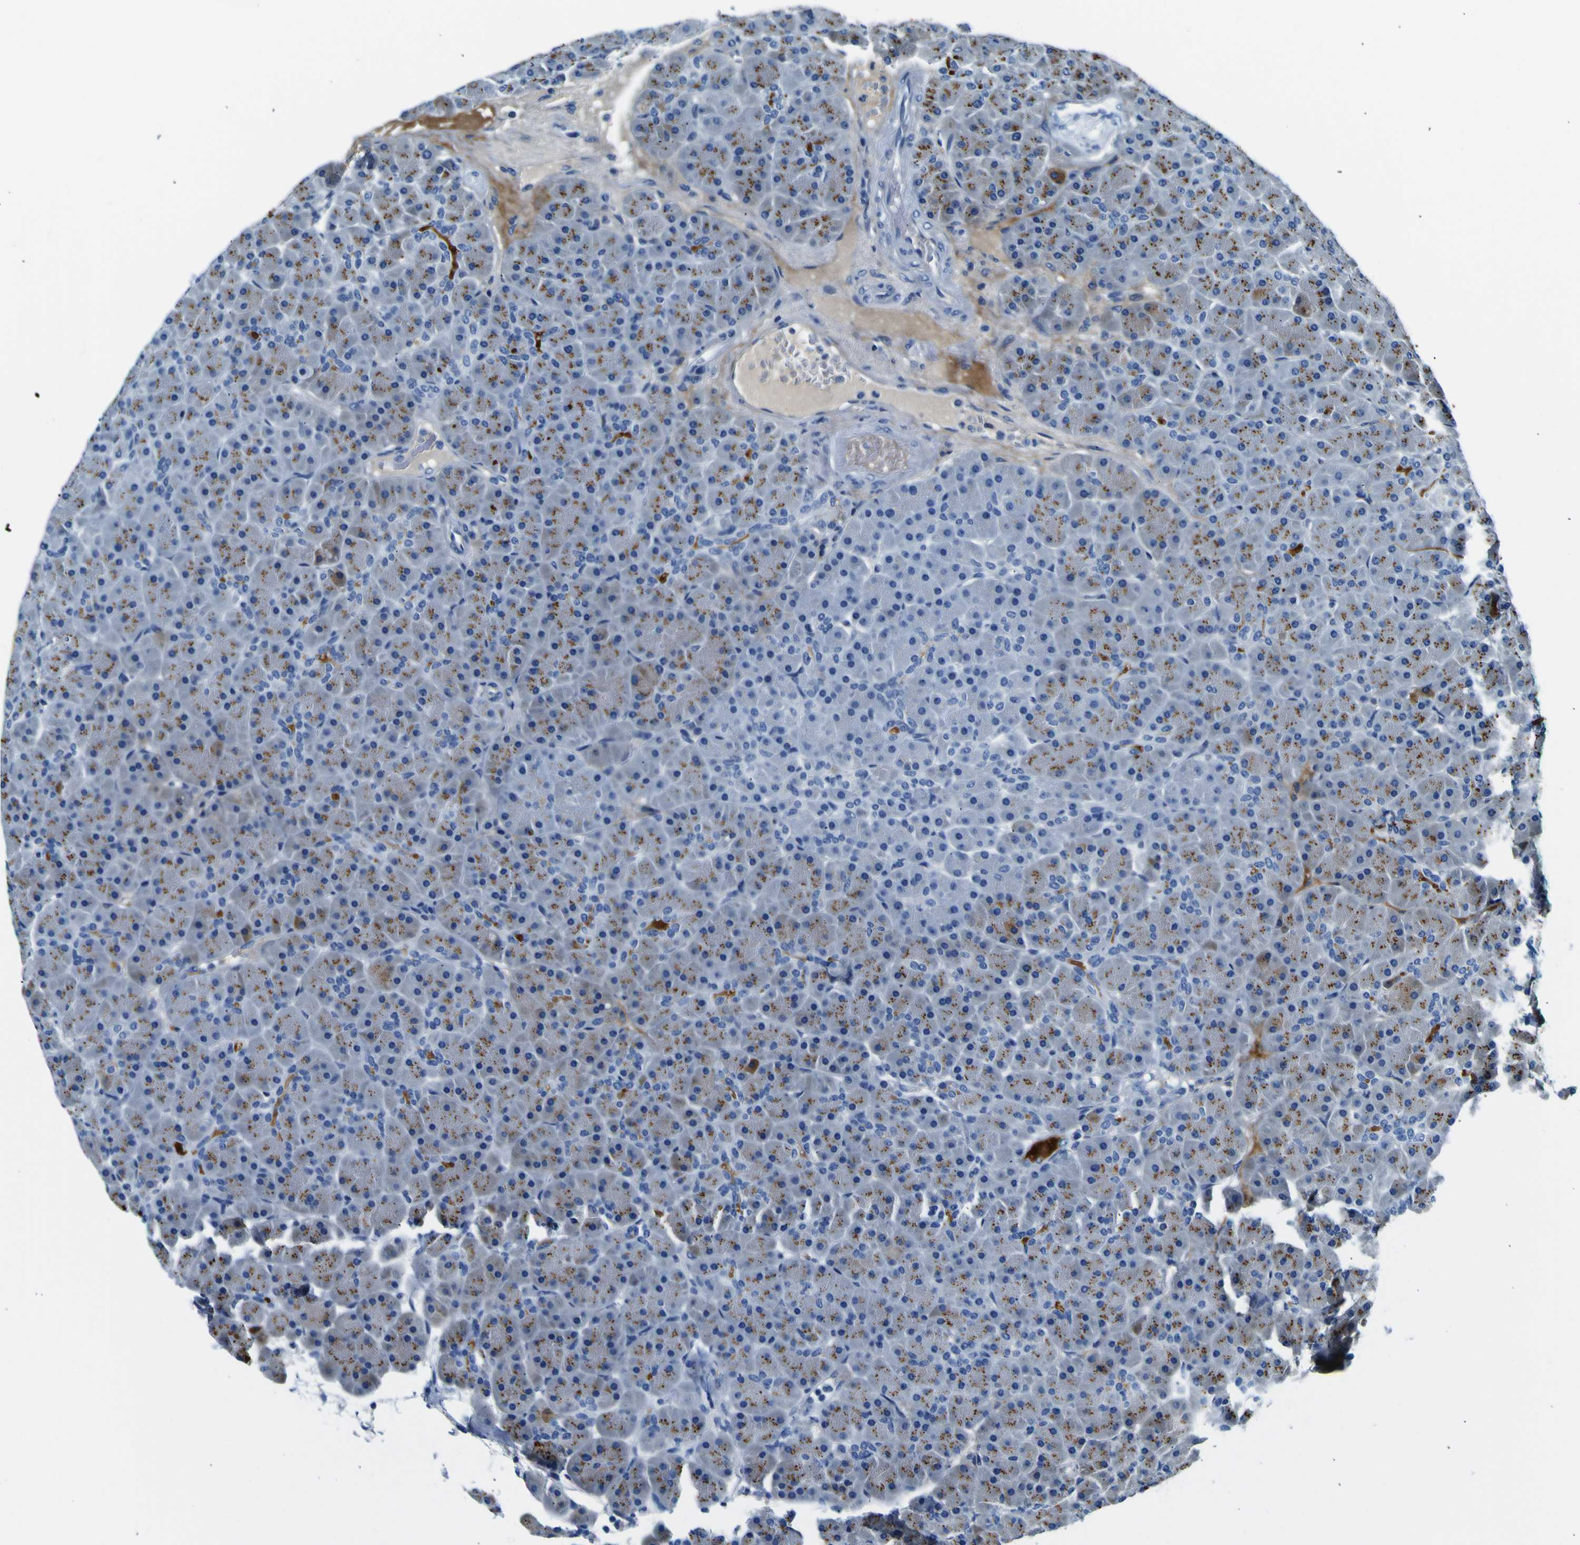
{"staining": {"intensity": "moderate", "quantity": "25%-75%", "location": "cytoplasmic/membranous"}, "tissue": "pancreas", "cell_type": "Exocrine glandular cells", "image_type": "normal", "snomed": [{"axis": "morphology", "description": "Normal tissue, NOS"}, {"axis": "topography", "description": "Pancreas"}], "caption": "Protein analysis of unremarkable pancreas demonstrates moderate cytoplasmic/membranous positivity in approximately 25%-75% of exocrine glandular cells. Using DAB (brown) and hematoxylin (blue) stains, captured at high magnification using brightfield microscopy.", "gene": "ADGRA2", "patient": {"sex": "male", "age": 66}}